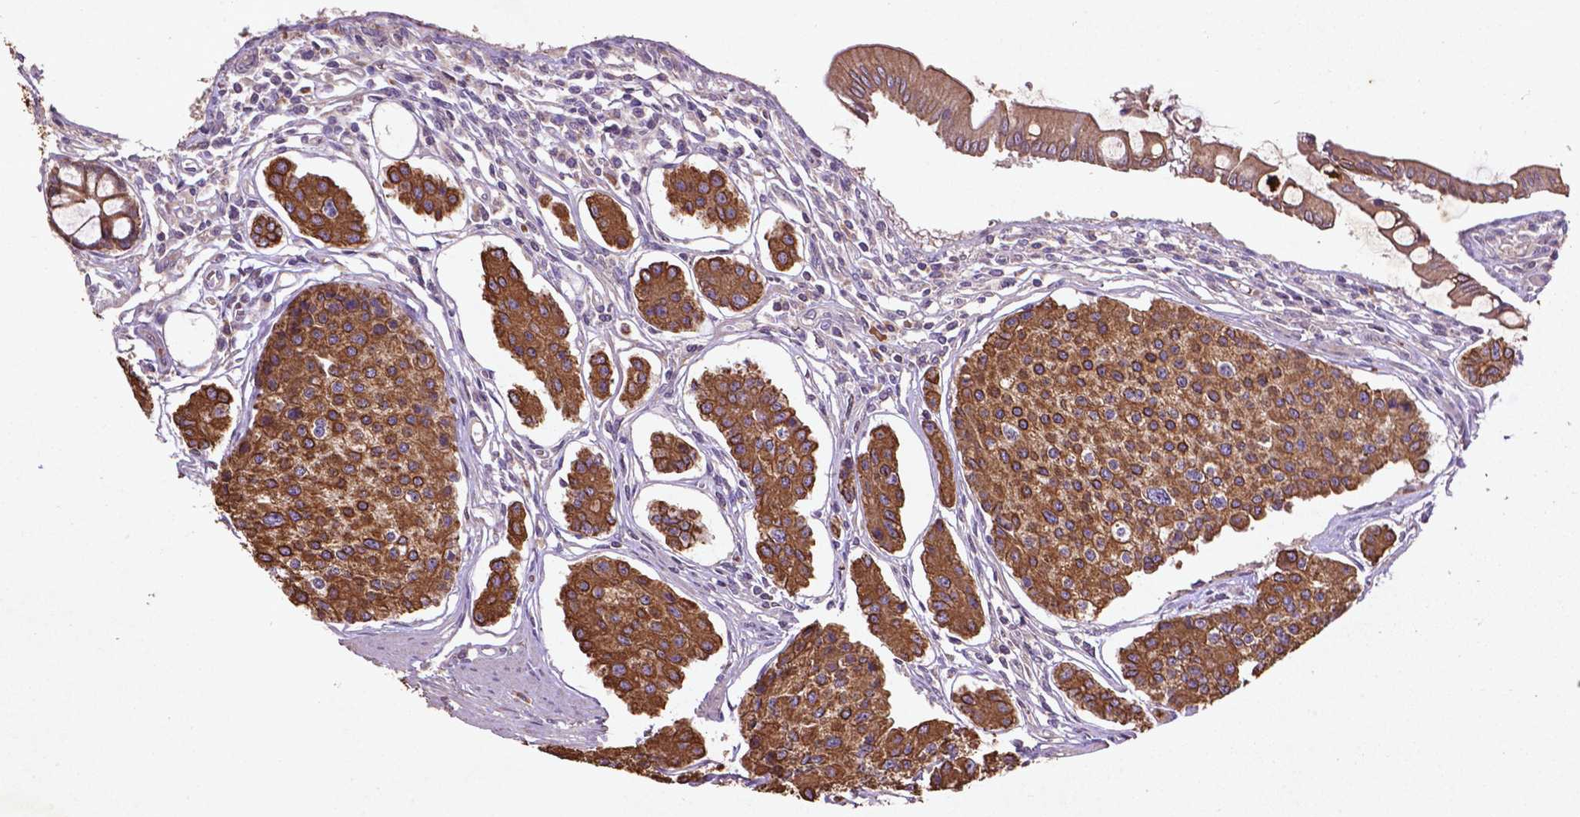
{"staining": {"intensity": "strong", "quantity": ">75%", "location": "cytoplasmic/membranous"}, "tissue": "carcinoid", "cell_type": "Tumor cells", "image_type": "cancer", "snomed": [{"axis": "morphology", "description": "Carcinoid, malignant, NOS"}, {"axis": "topography", "description": "Small intestine"}], "caption": "A brown stain highlights strong cytoplasmic/membranous positivity of a protein in malignant carcinoid tumor cells. (brown staining indicates protein expression, while blue staining denotes nuclei).", "gene": "COQ2", "patient": {"sex": "female", "age": 65}}